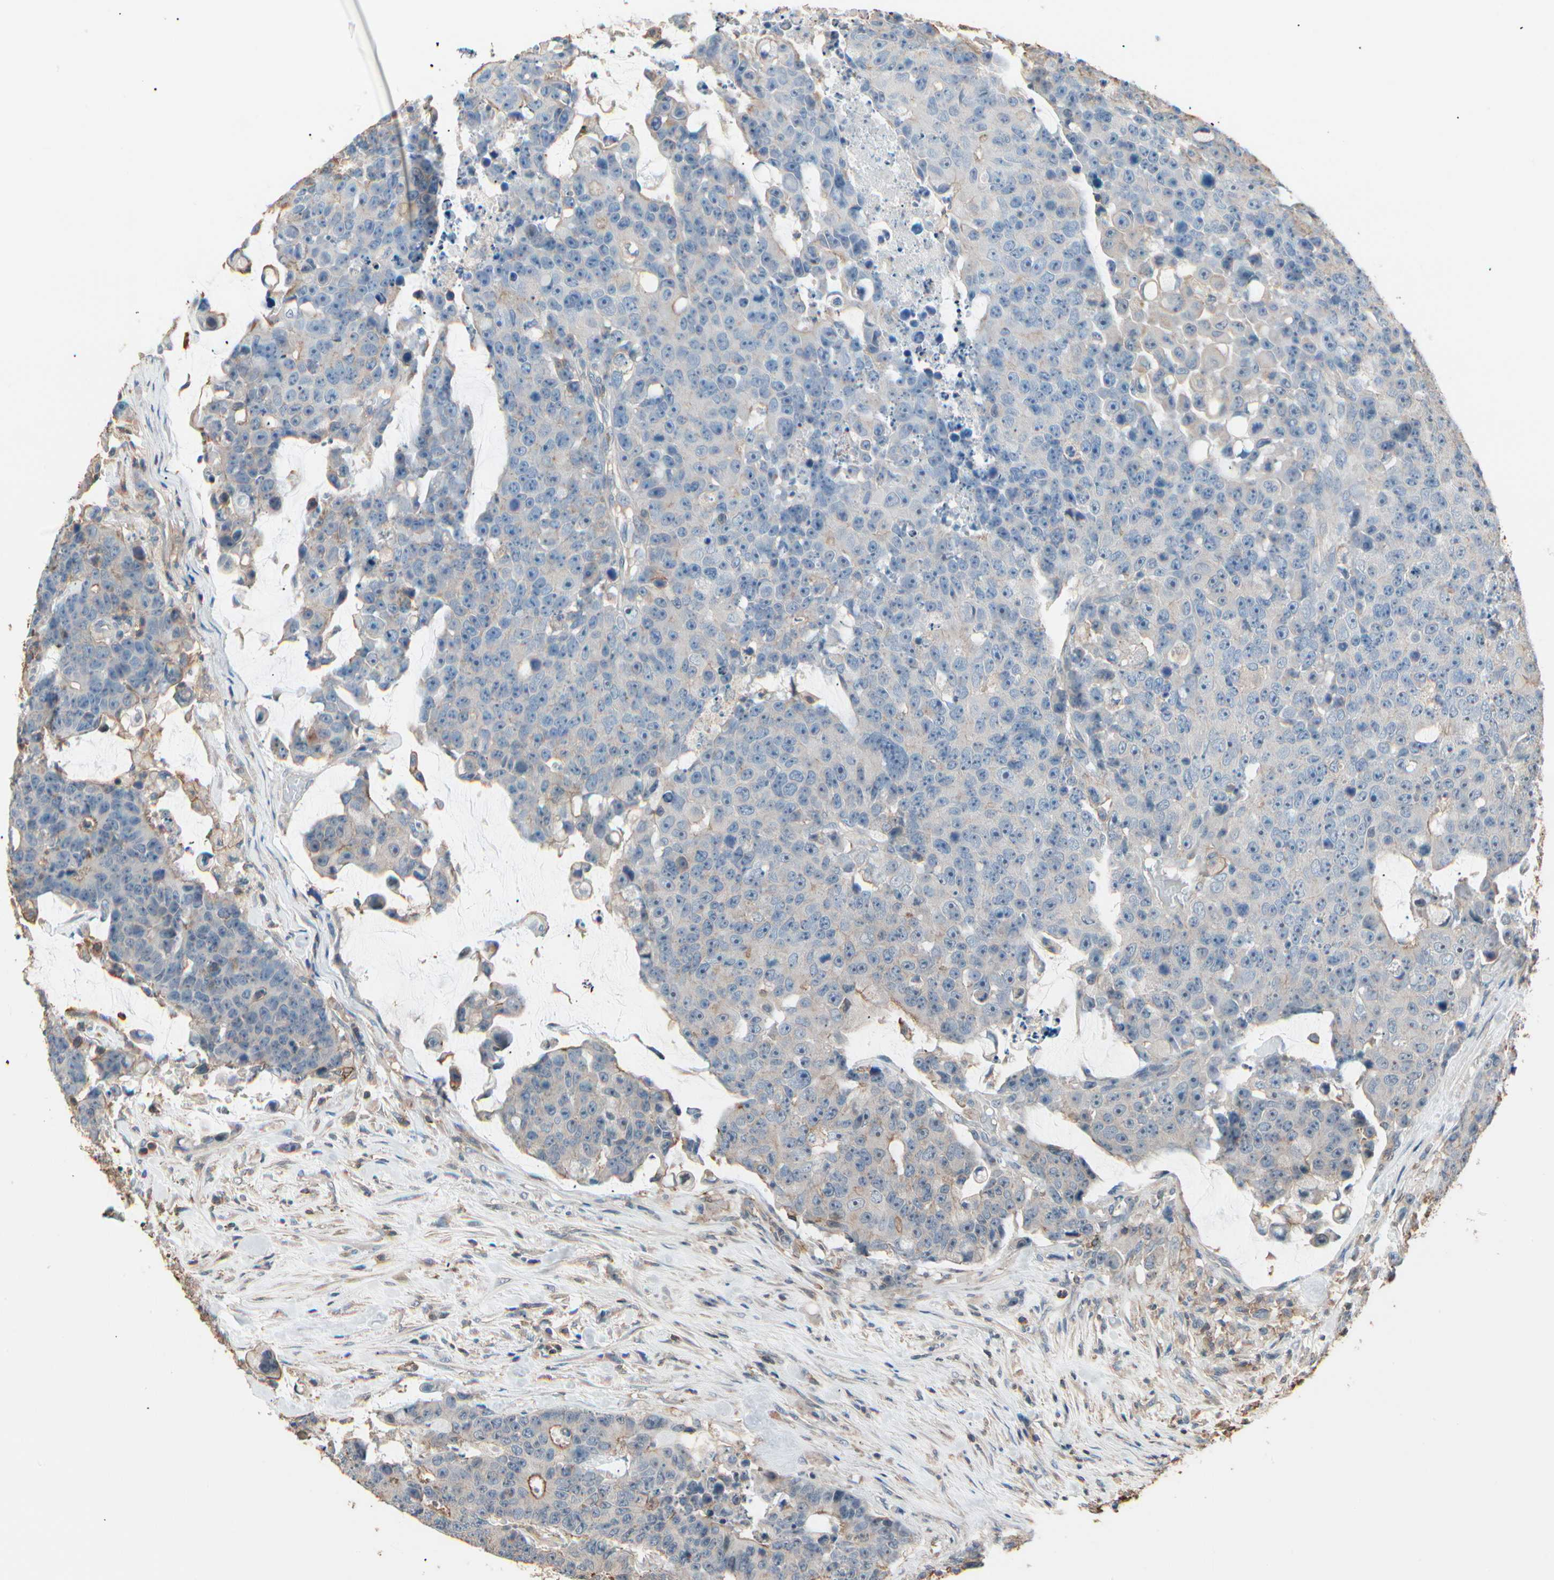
{"staining": {"intensity": "weak", "quantity": "<25%", "location": "cytoplasmic/membranous"}, "tissue": "colorectal cancer", "cell_type": "Tumor cells", "image_type": "cancer", "snomed": [{"axis": "morphology", "description": "Adenocarcinoma, NOS"}, {"axis": "topography", "description": "Colon"}], "caption": "A micrograph of colorectal adenocarcinoma stained for a protein reveals no brown staining in tumor cells.", "gene": "MAPK13", "patient": {"sex": "female", "age": 86}}